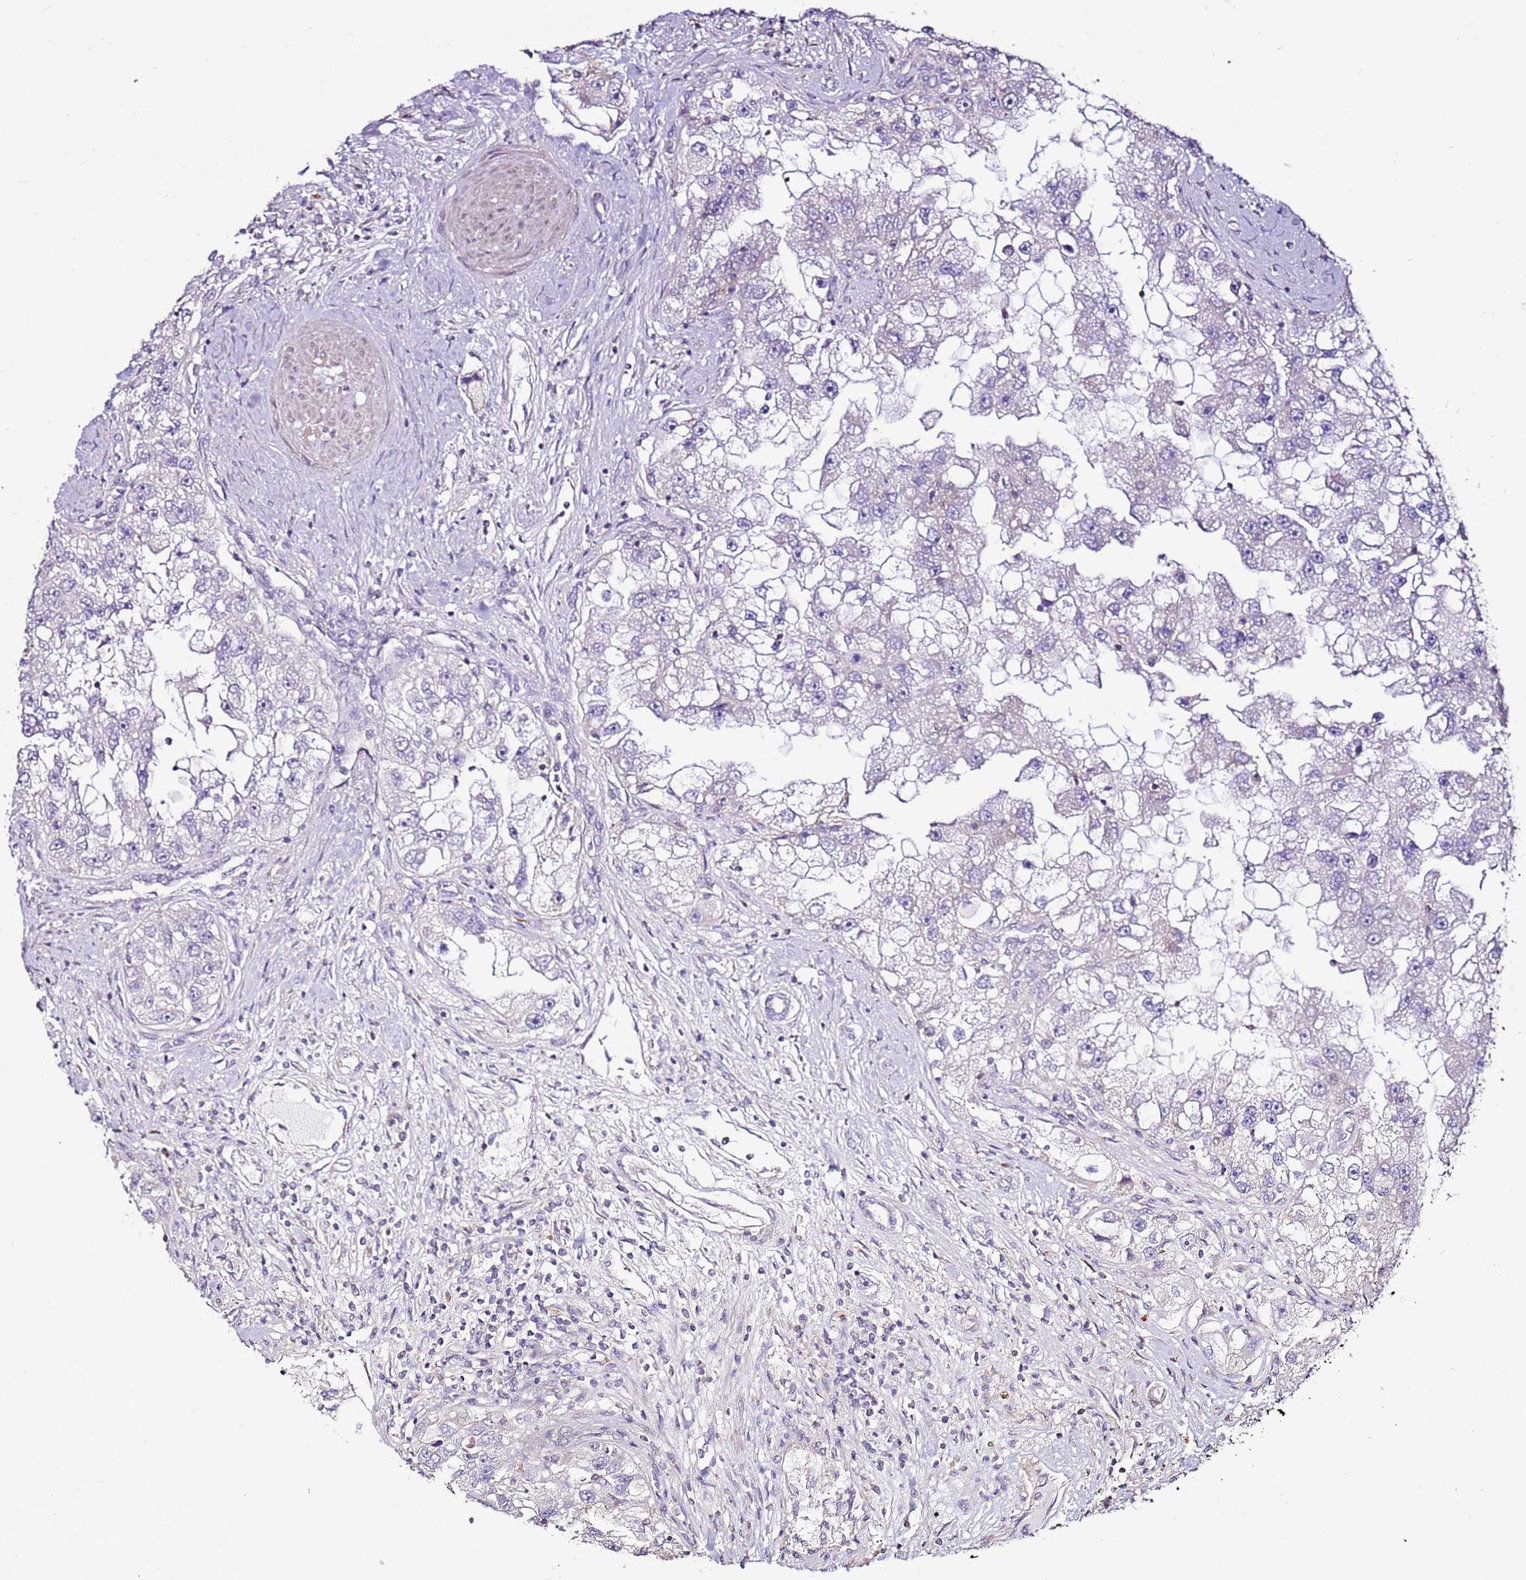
{"staining": {"intensity": "negative", "quantity": "none", "location": "none"}, "tissue": "renal cancer", "cell_type": "Tumor cells", "image_type": "cancer", "snomed": [{"axis": "morphology", "description": "Adenocarcinoma, NOS"}, {"axis": "topography", "description": "Kidney"}], "caption": "The image exhibits no staining of tumor cells in adenocarcinoma (renal).", "gene": "EVA1B", "patient": {"sex": "male", "age": 63}}